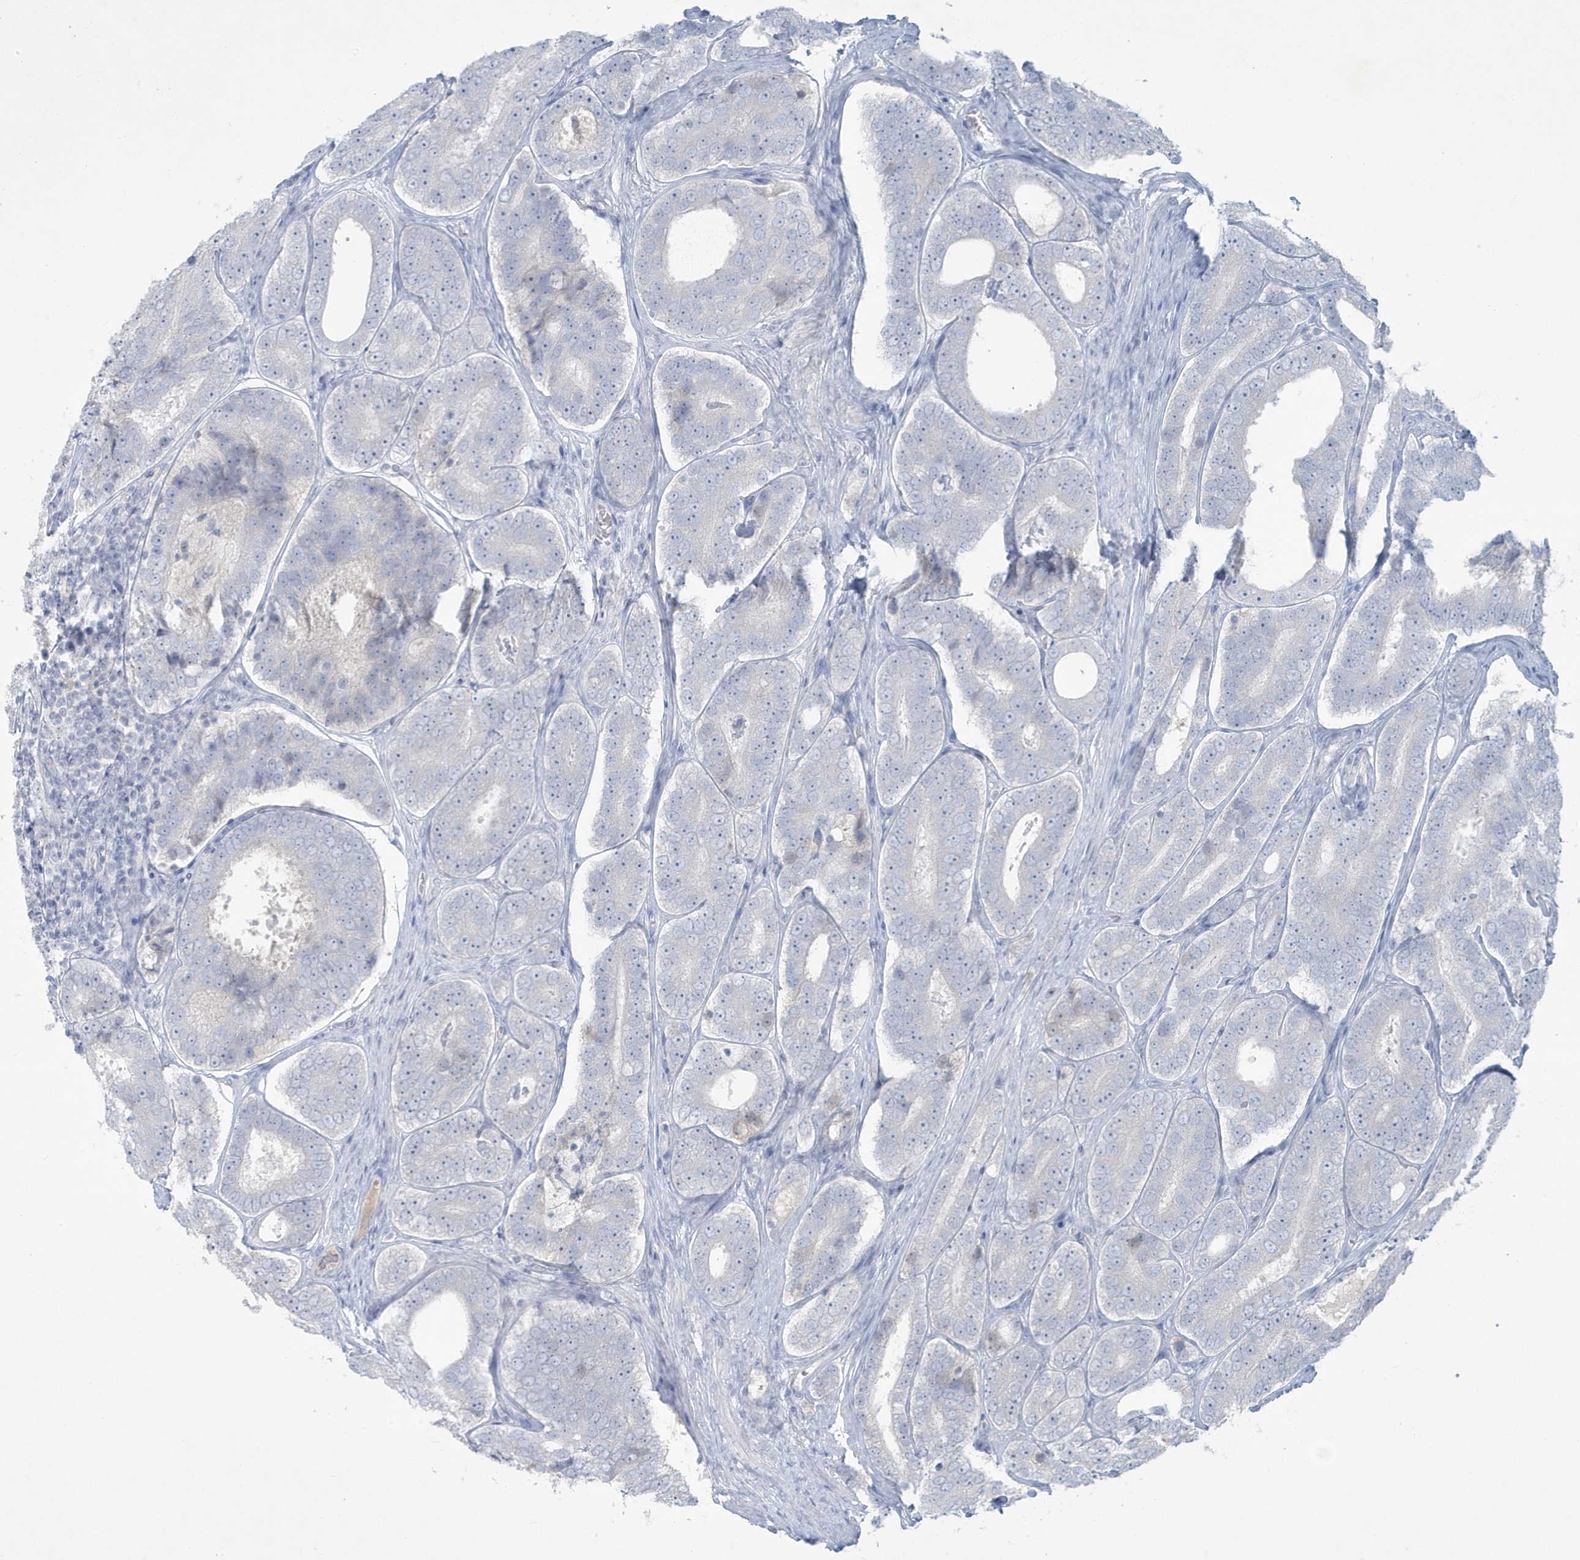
{"staining": {"intensity": "negative", "quantity": "none", "location": "none"}, "tissue": "prostate cancer", "cell_type": "Tumor cells", "image_type": "cancer", "snomed": [{"axis": "morphology", "description": "Adenocarcinoma, High grade"}, {"axis": "topography", "description": "Prostate"}], "caption": "The photomicrograph demonstrates no significant staining in tumor cells of prostate cancer (high-grade adenocarcinoma).", "gene": "CCDC24", "patient": {"sex": "male", "age": 56}}